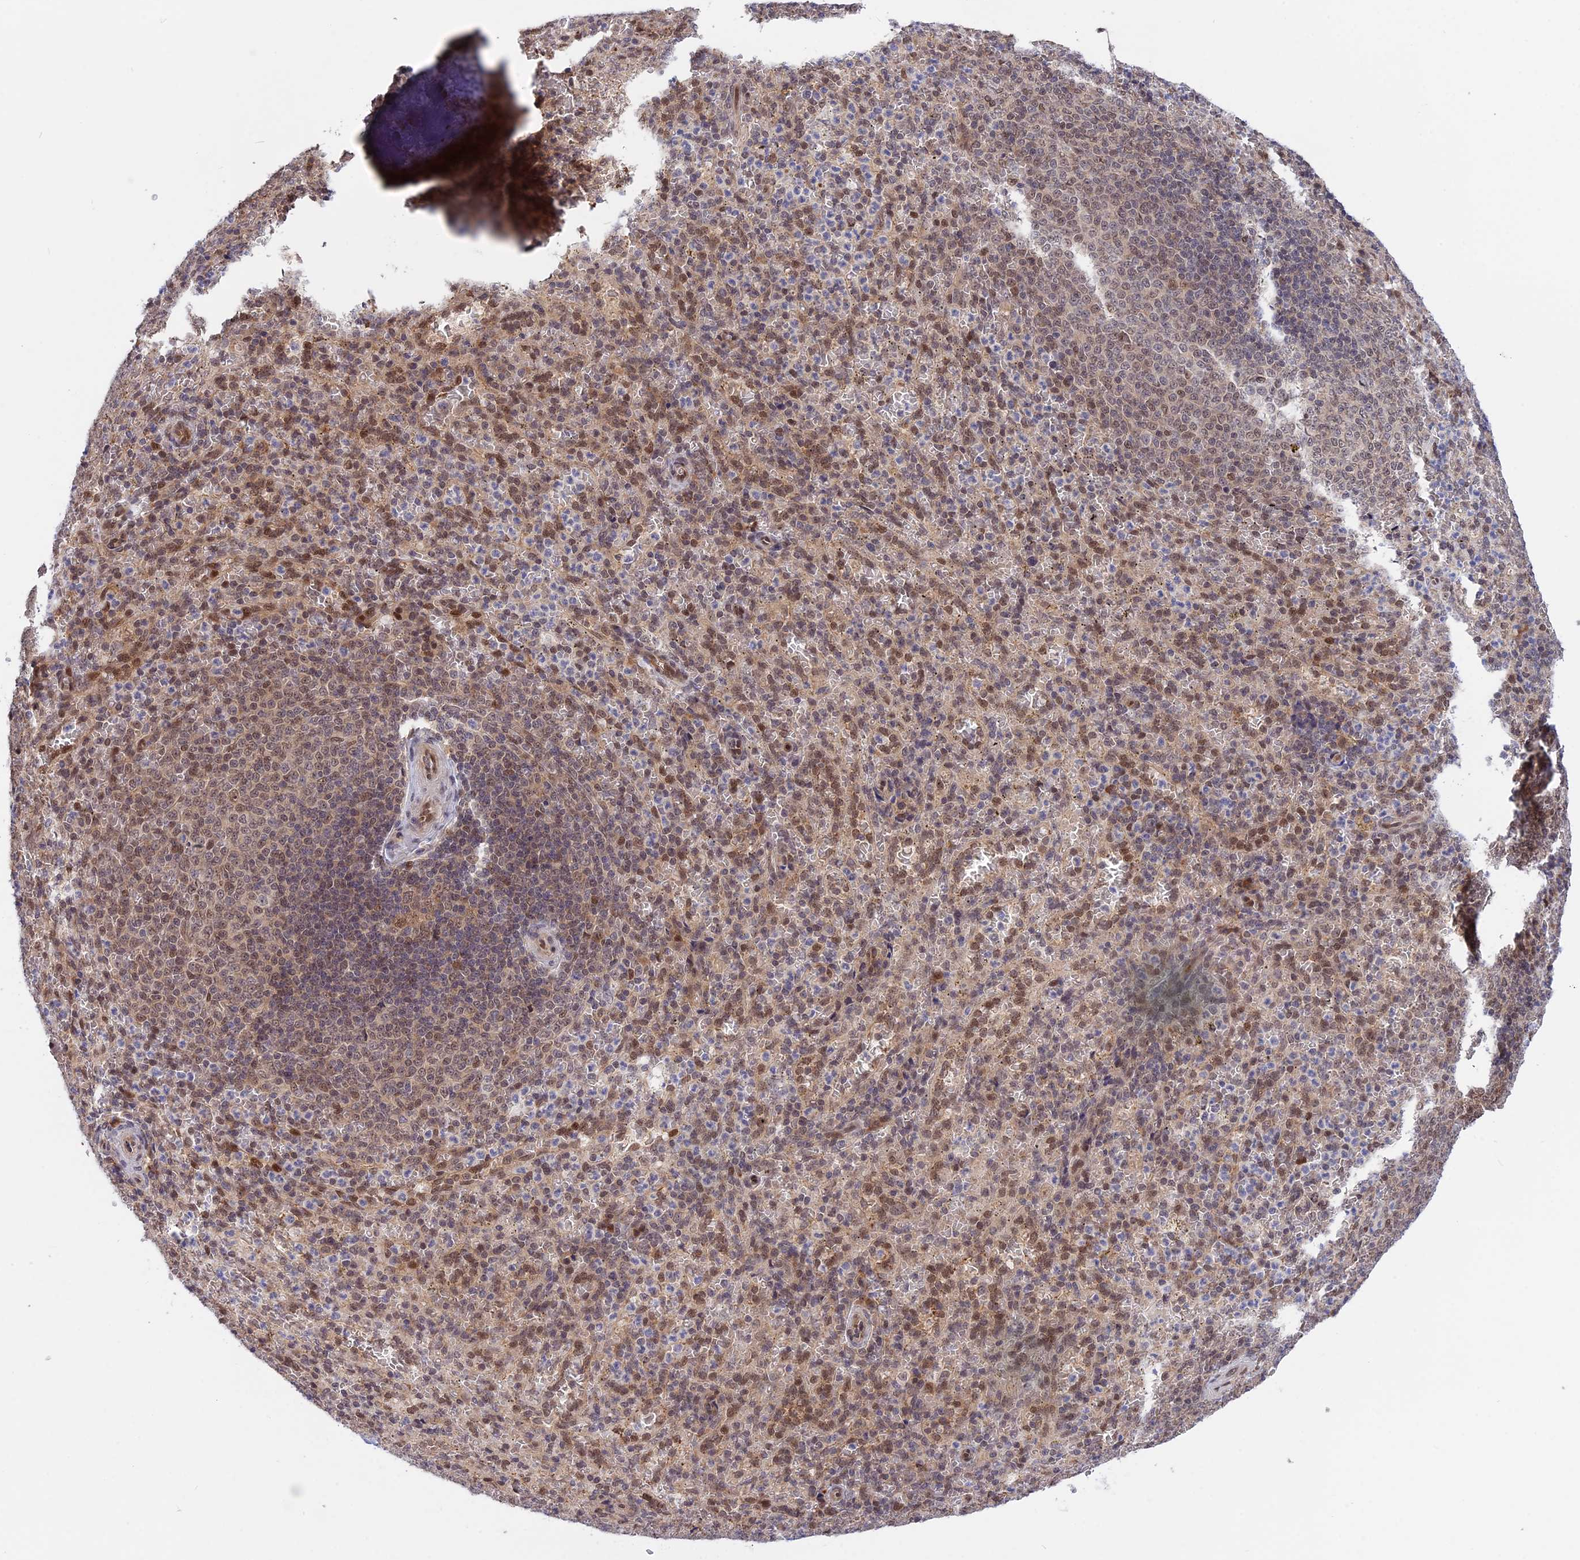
{"staining": {"intensity": "moderate", "quantity": "<25%", "location": "nuclear"}, "tissue": "spleen", "cell_type": "Cells in red pulp", "image_type": "normal", "snomed": [{"axis": "morphology", "description": "Normal tissue, NOS"}, {"axis": "topography", "description": "Spleen"}], "caption": "High-power microscopy captured an immunohistochemistry histopathology image of unremarkable spleen, revealing moderate nuclear positivity in approximately <25% of cells in red pulp. The protein is shown in brown color, while the nuclei are stained blue.", "gene": "ZNF428", "patient": {"sex": "female", "age": 21}}